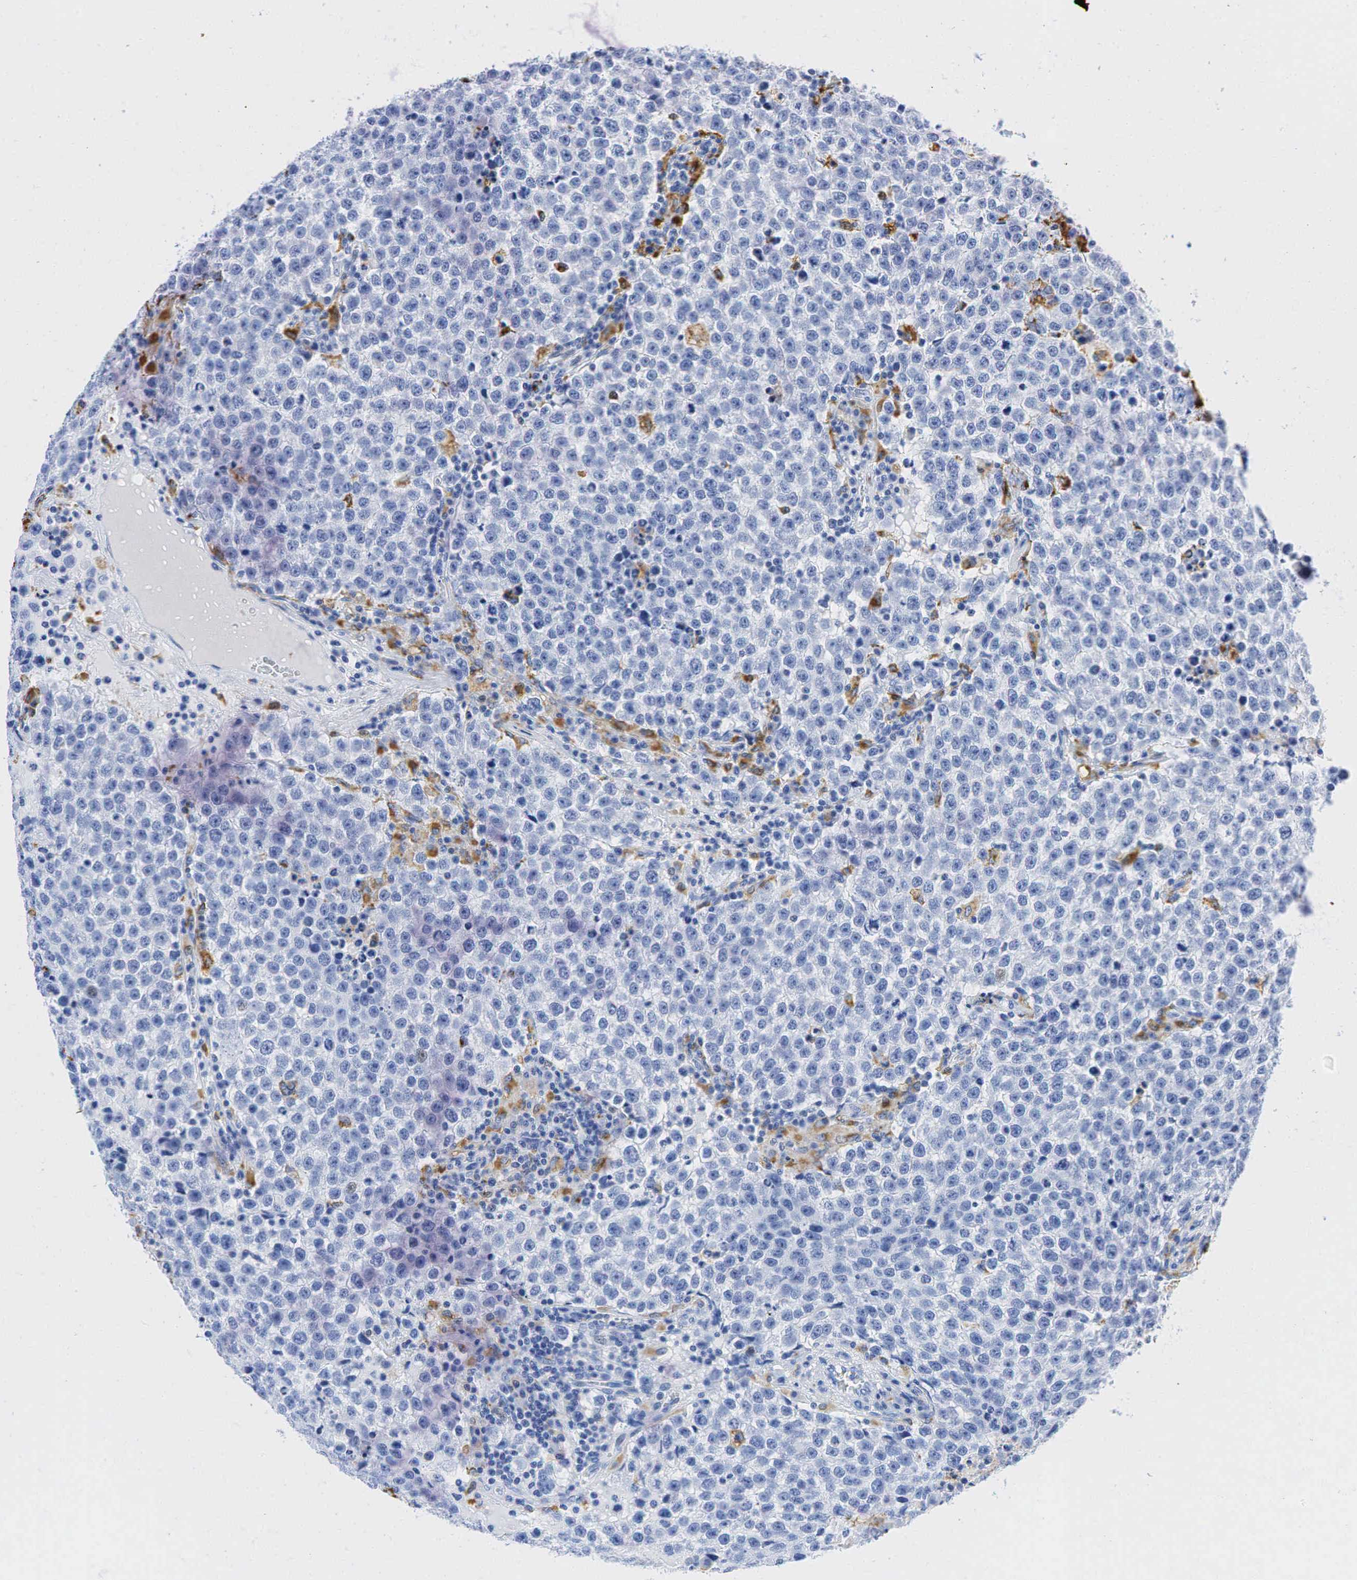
{"staining": {"intensity": "negative", "quantity": "none", "location": "none"}, "tissue": "testis cancer", "cell_type": "Tumor cells", "image_type": "cancer", "snomed": [{"axis": "morphology", "description": "Seminoma, NOS"}, {"axis": "topography", "description": "Testis"}], "caption": "The immunohistochemistry (IHC) photomicrograph has no significant expression in tumor cells of seminoma (testis) tissue. (Brightfield microscopy of DAB (3,3'-diaminobenzidine) immunohistochemistry (IHC) at high magnification).", "gene": "CD68", "patient": {"sex": "male", "age": 36}}